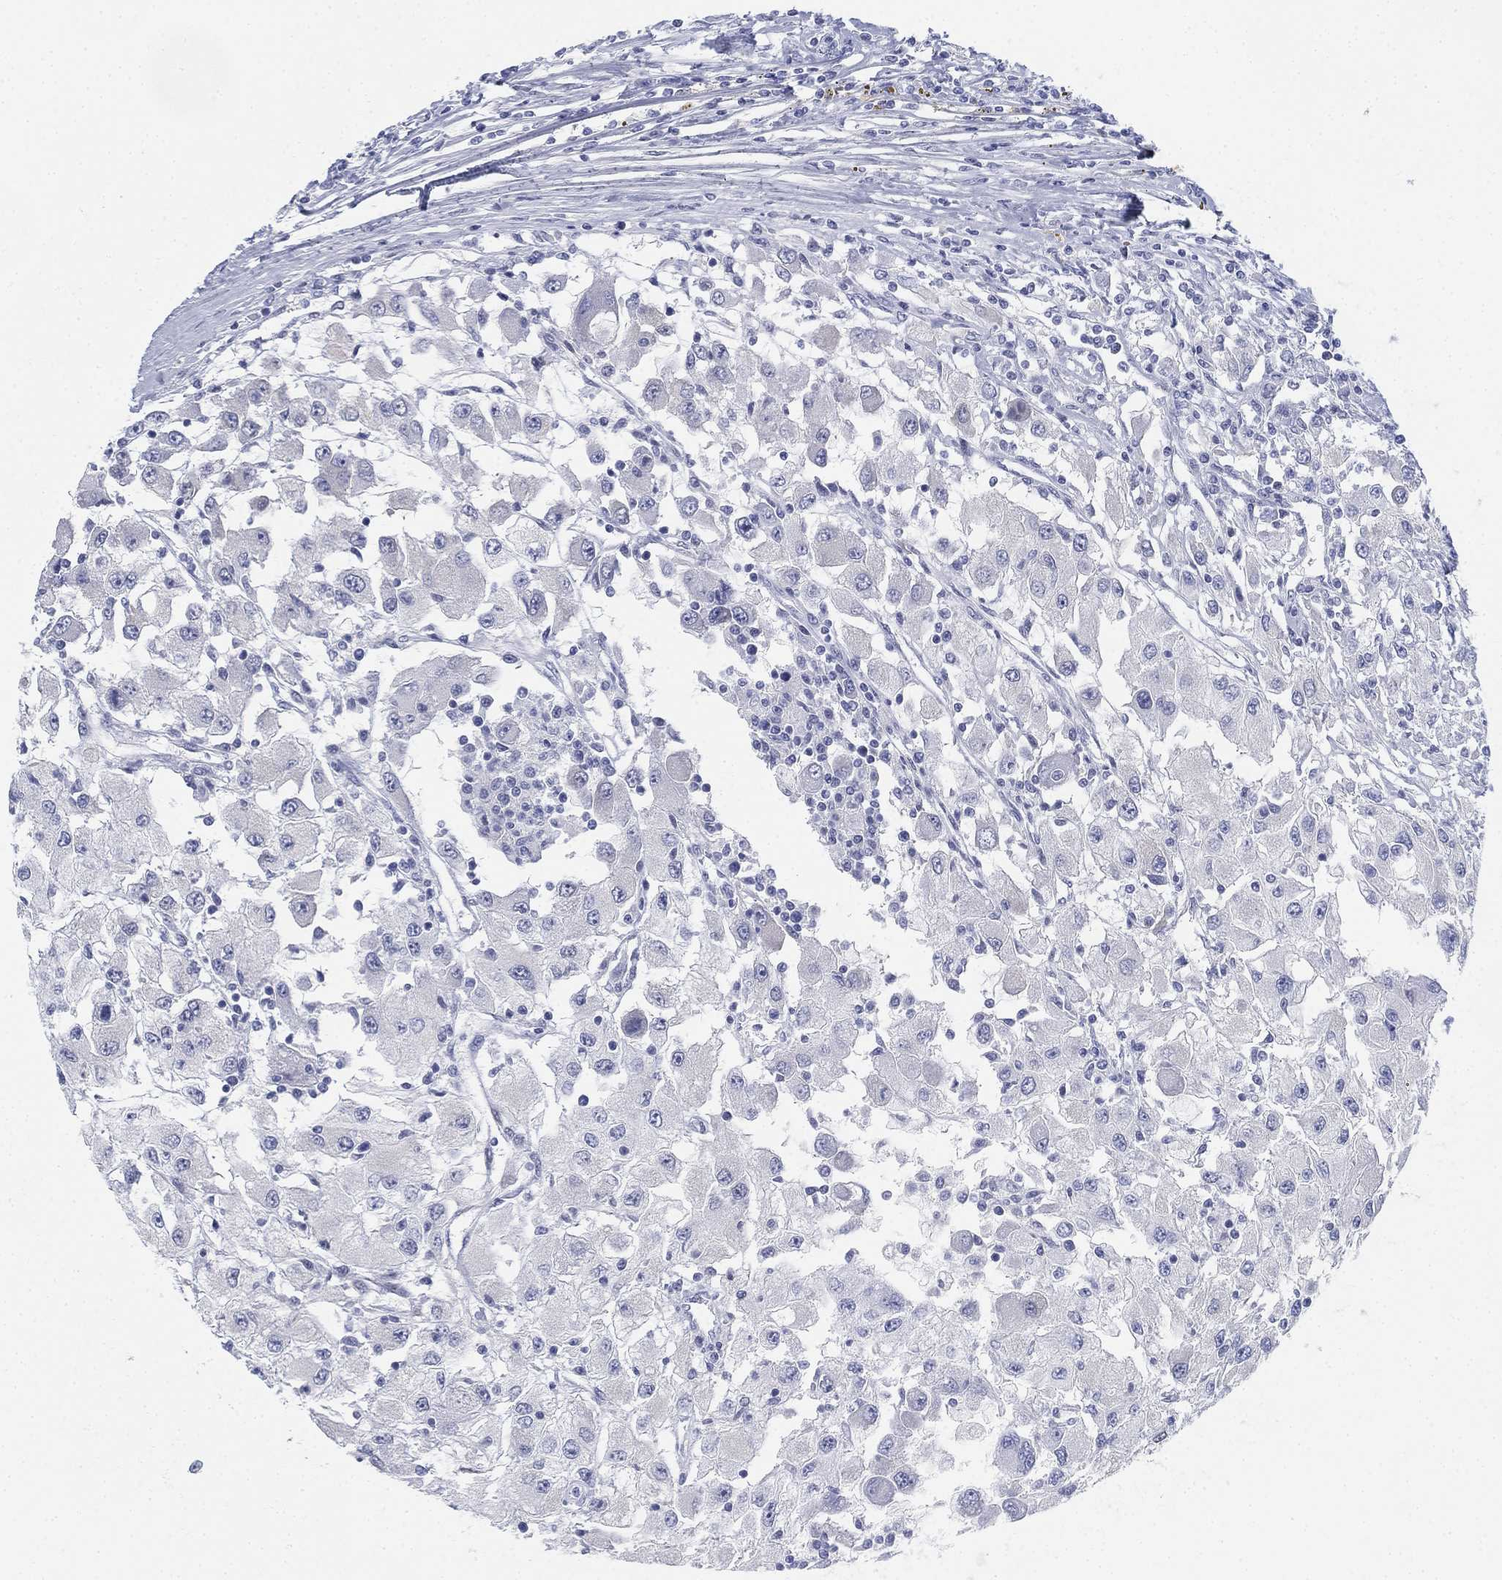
{"staining": {"intensity": "negative", "quantity": "none", "location": "none"}, "tissue": "renal cancer", "cell_type": "Tumor cells", "image_type": "cancer", "snomed": [{"axis": "morphology", "description": "Adenocarcinoma, NOS"}, {"axis": "topography", "description": "Kidney"}], "caption": "High power microscopy image of an immunohistochemistry (IHC) histopathology image of adenocarcinoma (renal), revealing no significant staining in tumor cells.", "gene": "GCNA", "patient": {"sex": "female", "age": 67}}